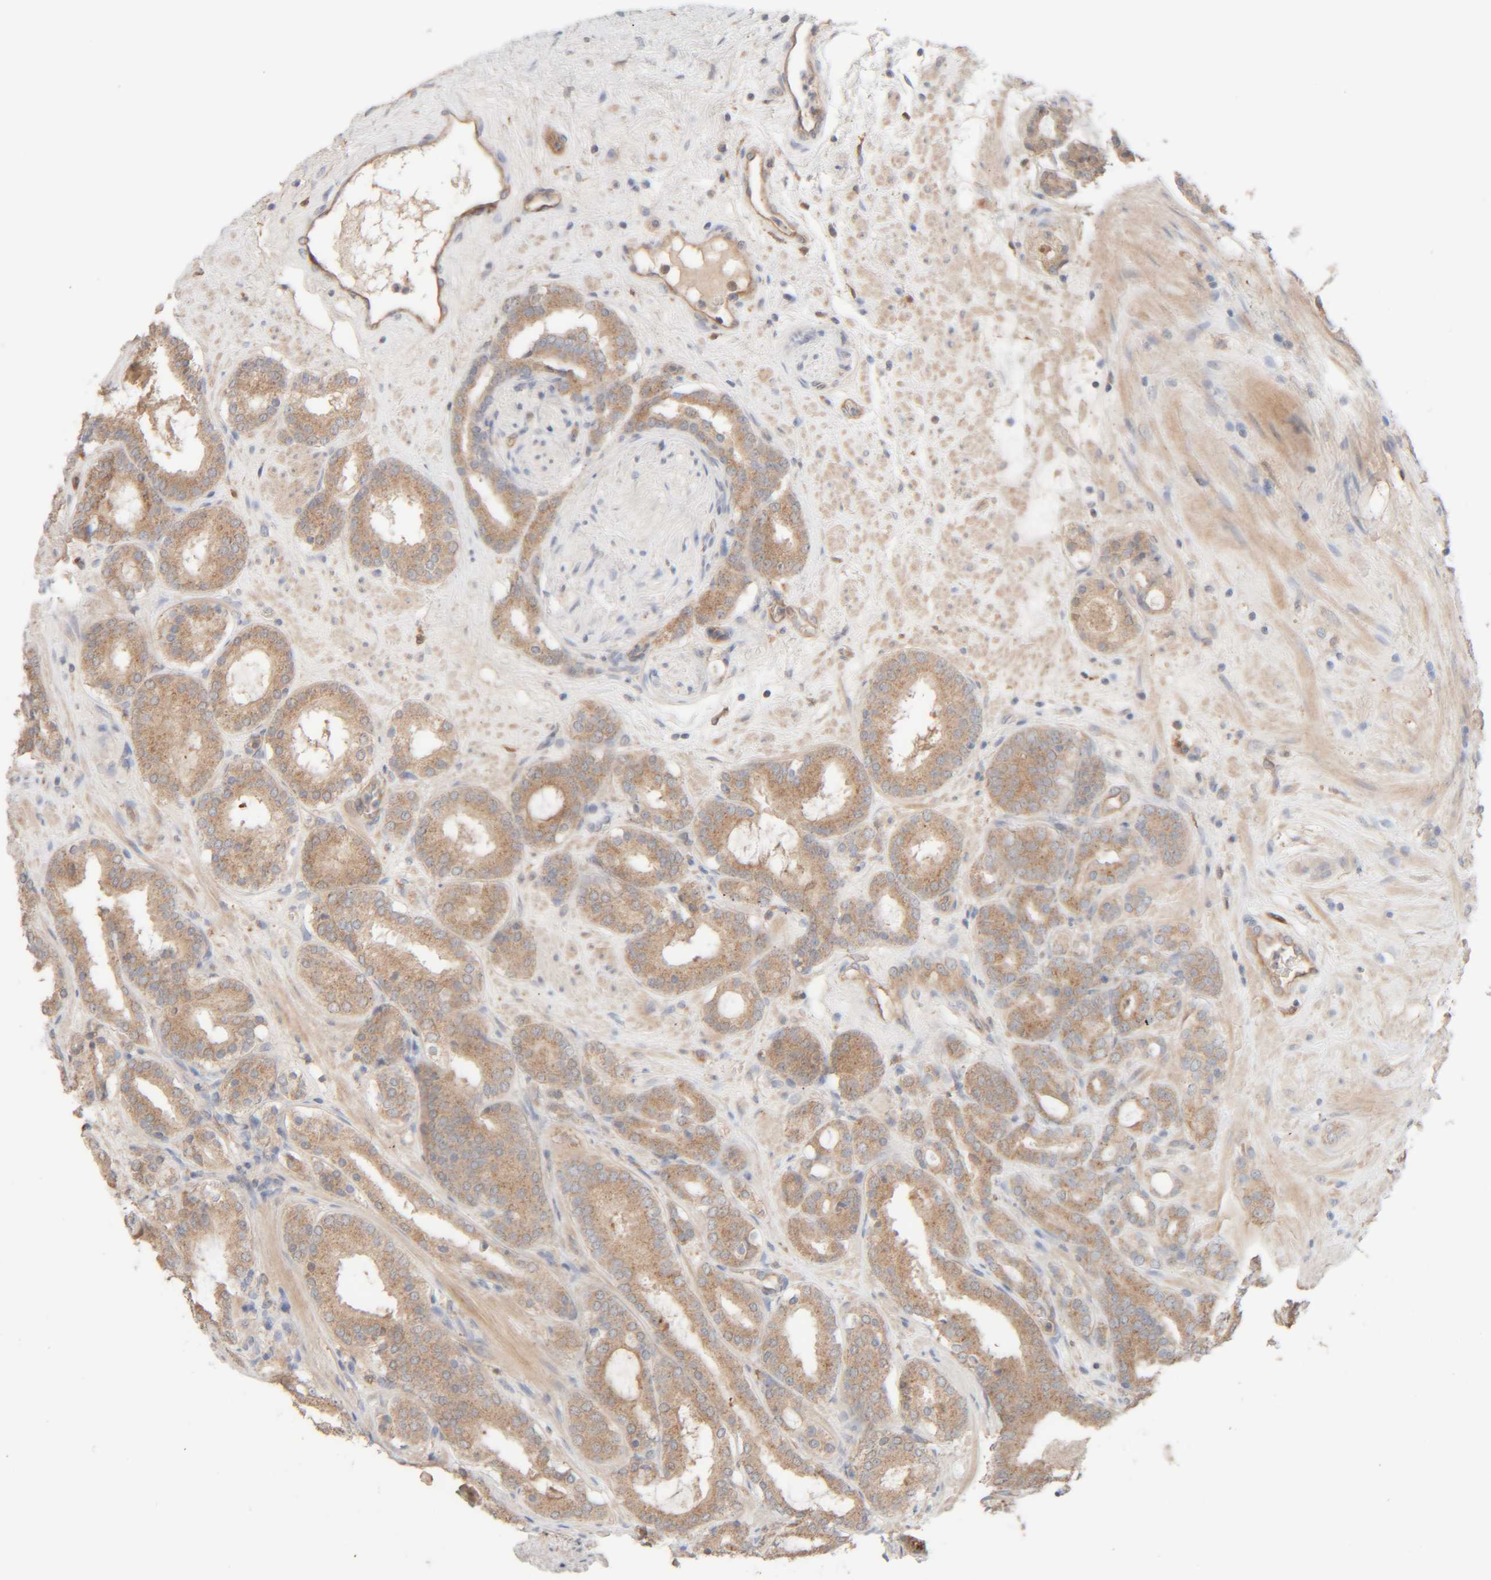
{"staining": {"intensity": "weak", "quantity": ">75%", "location": "cytoplasmic/membranous"}, "tissue": "prostate cancer", "cell_type": "Tumor cells", "image_type": "cancer", "snomed": [{"axis": "morphology", "description": "Adenocarcinoma, Low grade"}, {"axis": "topography", "description": "Prostate"}], "caption": "Immunohistochemistry (DAB) staining of human prostate low-grade adenocarcinoma demonstrates weak cytoplasmic/membranous protein positivity in about >75% of tumor cells.", "gene": "TMEM192", "patient": {"sex": "male", "age": 69}}